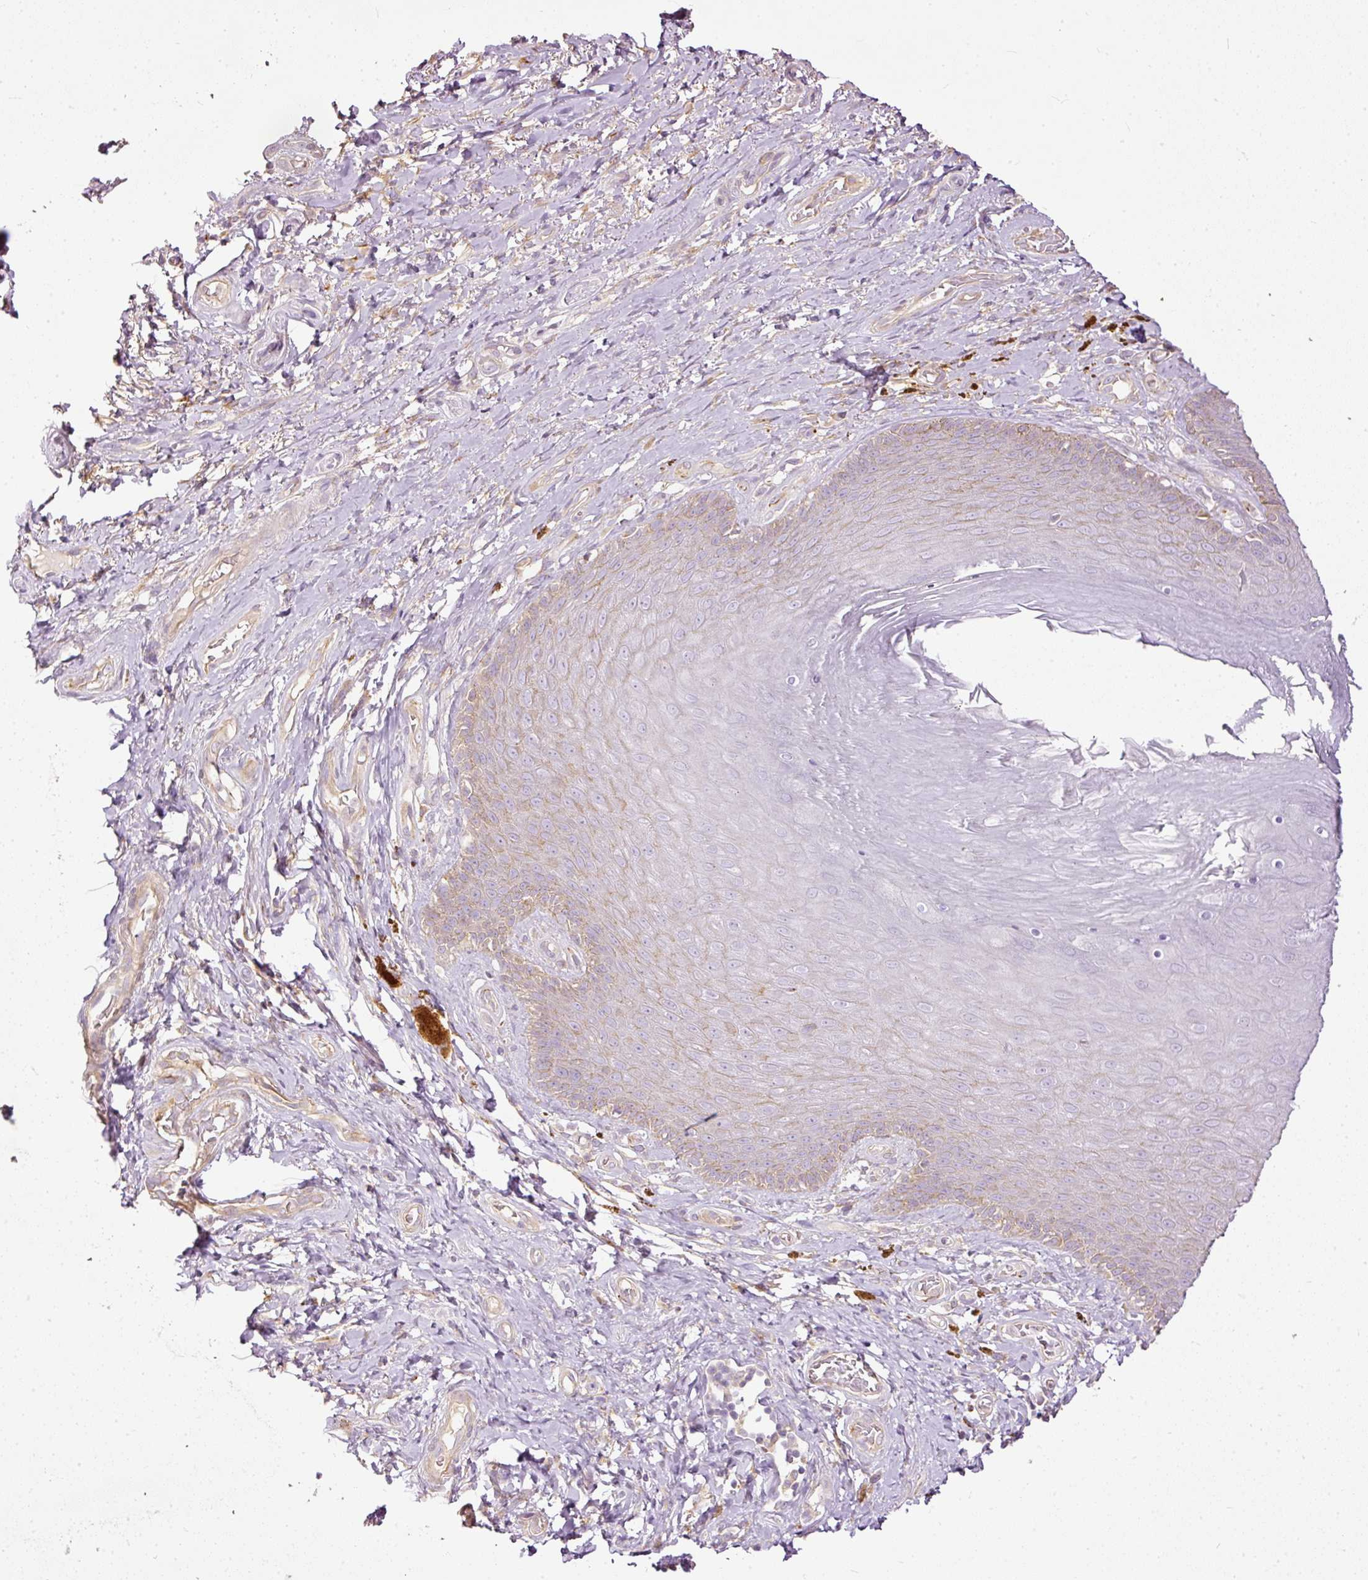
{"staining": {"intensity": "weak", "quantity": "25%-75%", "location": "cytoplasmic/membranous"}, "tissue": "skin", "cell_type": "Epidermal cells", "image_type": "normal", "snomed": [{"axis": "morphology", "description": "Normal tissue, NOS"}, {"axis": "topography", "description": "Anal"}, {"axis": "topography", "description": "Peripheral nerve tissue"}], "caption": "Protein staining of benign skin displays weak cytoplasmic/membranous expression in approximately 25%-75% of epidermal cells.", "gene": "PAQR9", "patient": {"sex": "male", "age": 53}}